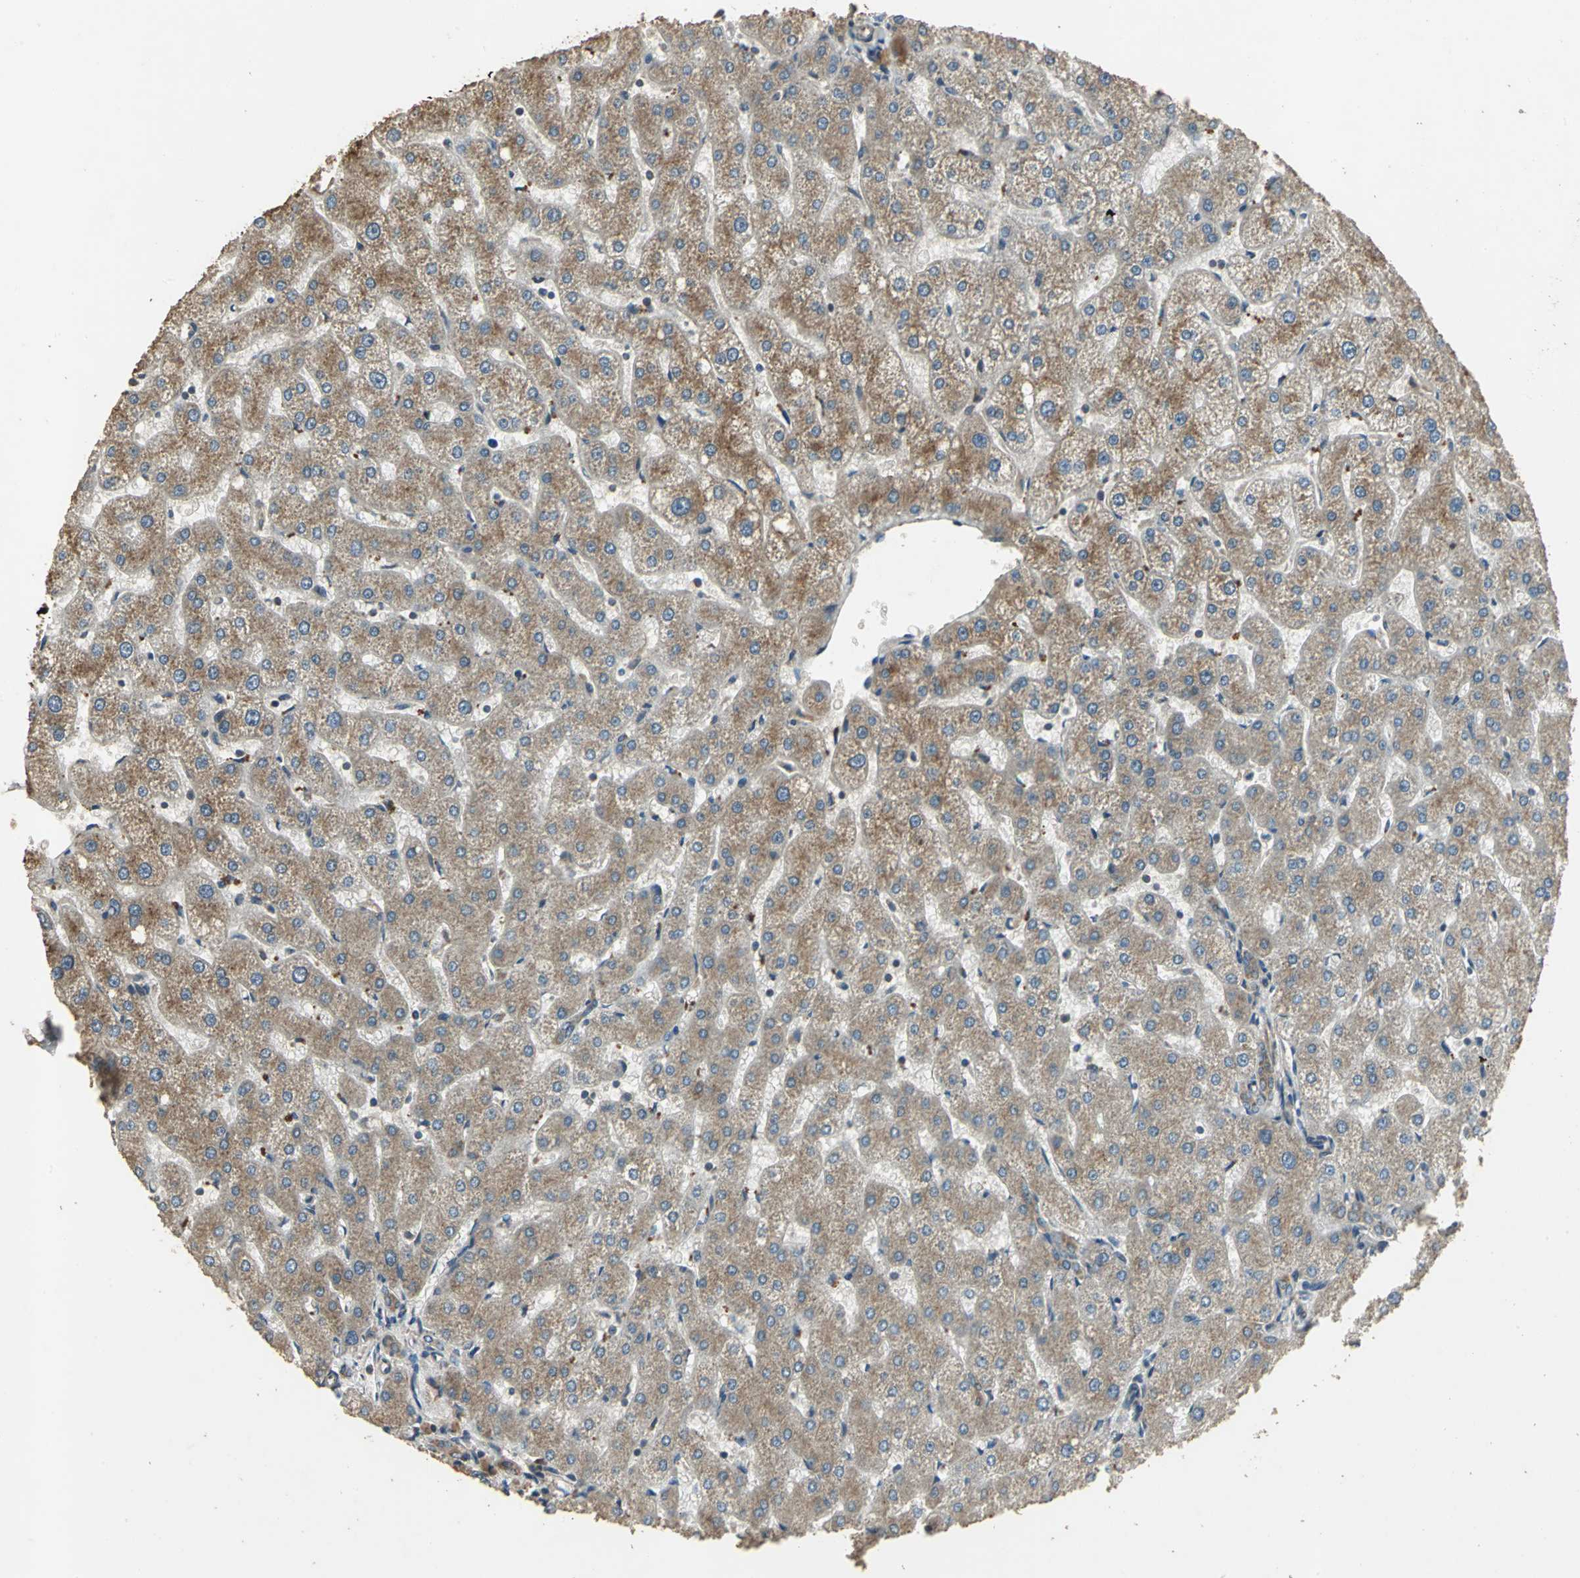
{"staining": {"intensity": "moderate", "quantity": ">75%", "location": "cytoplasmic/membranous"}, "tissue": "liver", "cell_type": "Cholangiocytes", "image_type": "normal", "snomed": [{"axis": "morphology", "description": "Normal tissue, NOS"}, {"axis": "topography", "description": "Liver"}], "caption": "Protein analysis of unremarkable liver reveals moderate cytoplasmic/membranous positivity in about >75% of cholangiocytes.", "gene": "KANK1", "patient": {"sex": "male", "age": 67}}